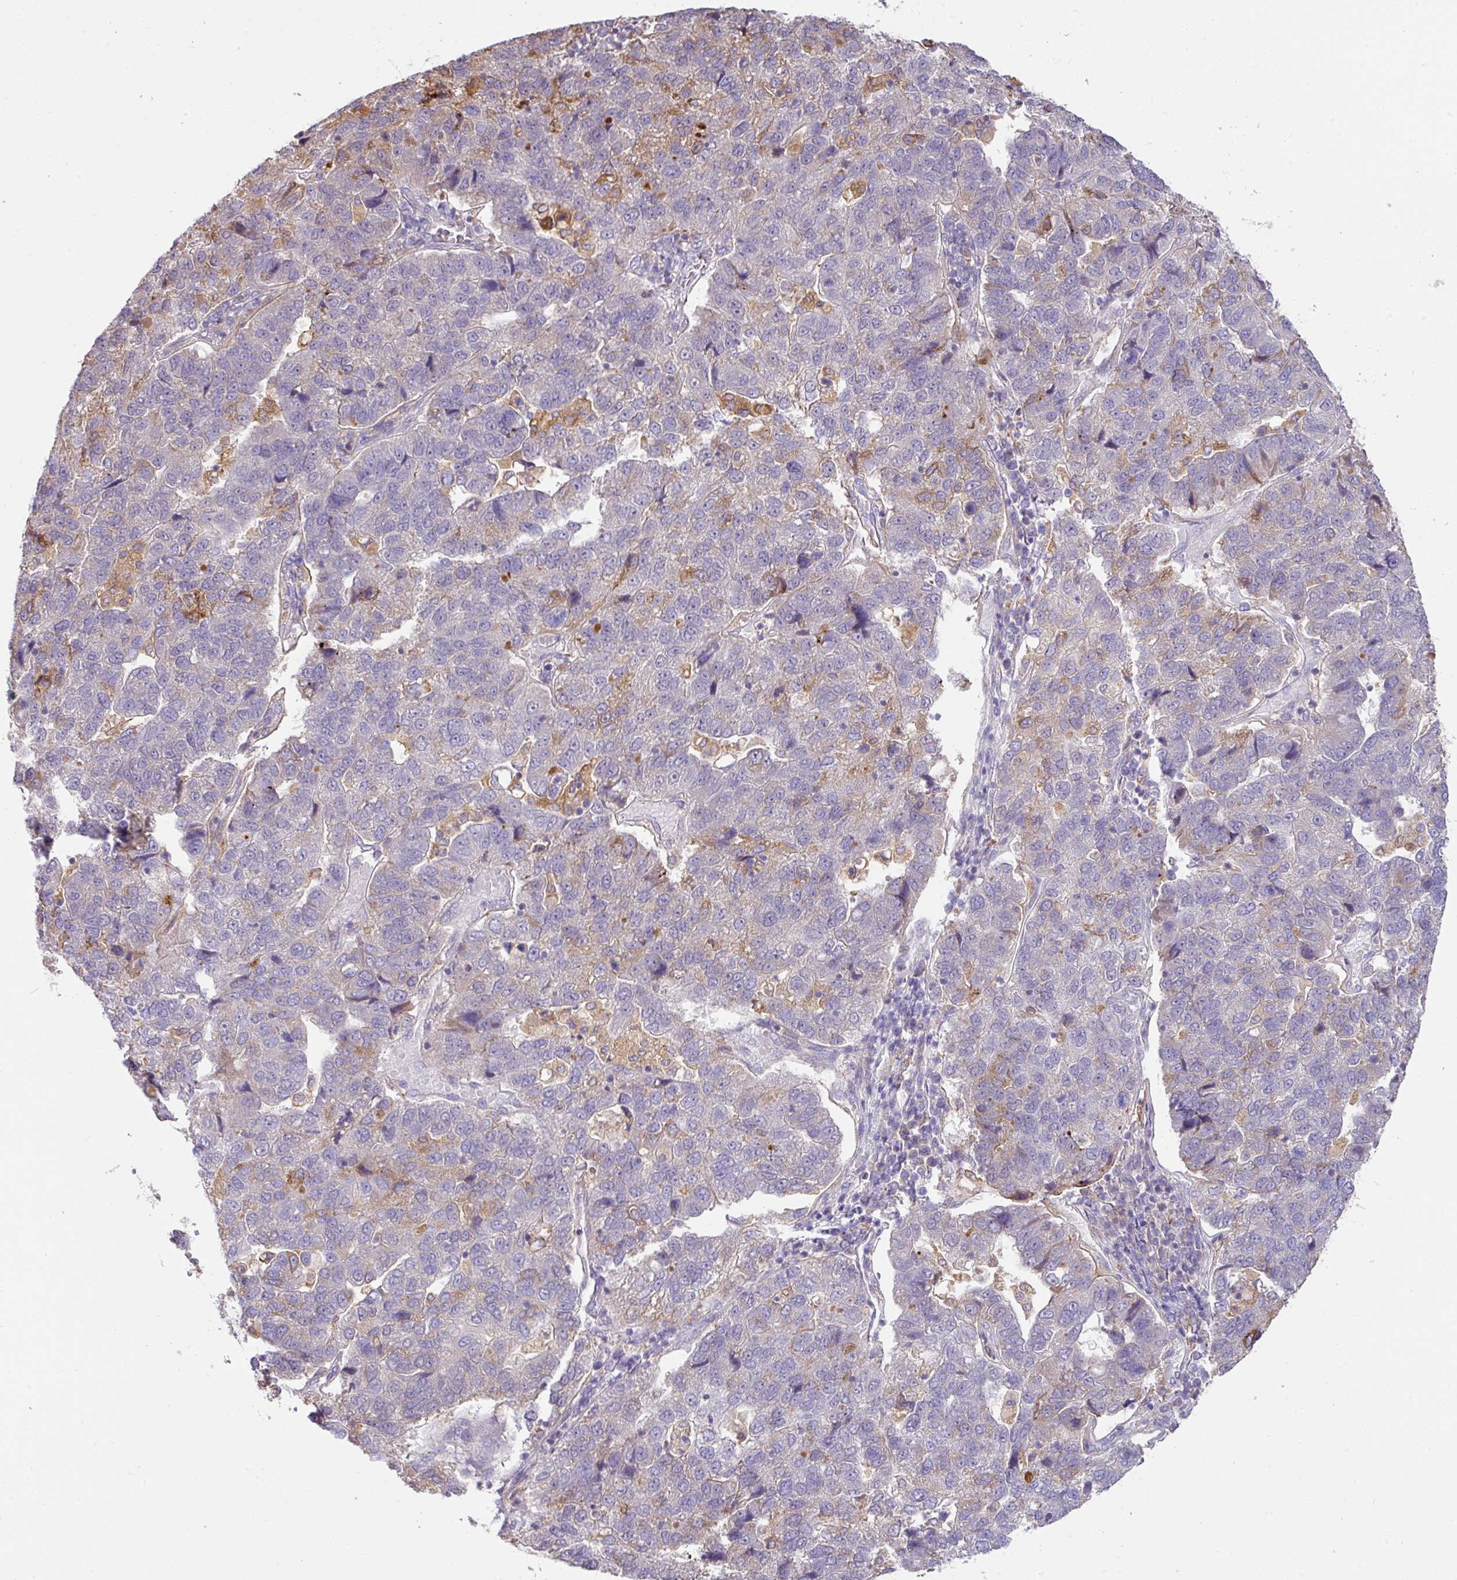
{"staining": {"intensity": "moderate", "quantity": "<25%", "location": "cytoplasmic/membranous"}, "tissue": "pancreatic cancer", "cell_type": "Tumor cells", "image_type": "cancer", "snomed": [{"axis": "morphology", "description": "Adenocarcinoma, NOS"}, {"axis": "topography", "description": "Pancreas"}], "caption": "Human pancreatic cancer (adenocarcinoma) stained with a protein marker reveals moderate staining in tumor cells.", "gene": "GCNT7", "patient": {"sex": "female", "age": 61}}